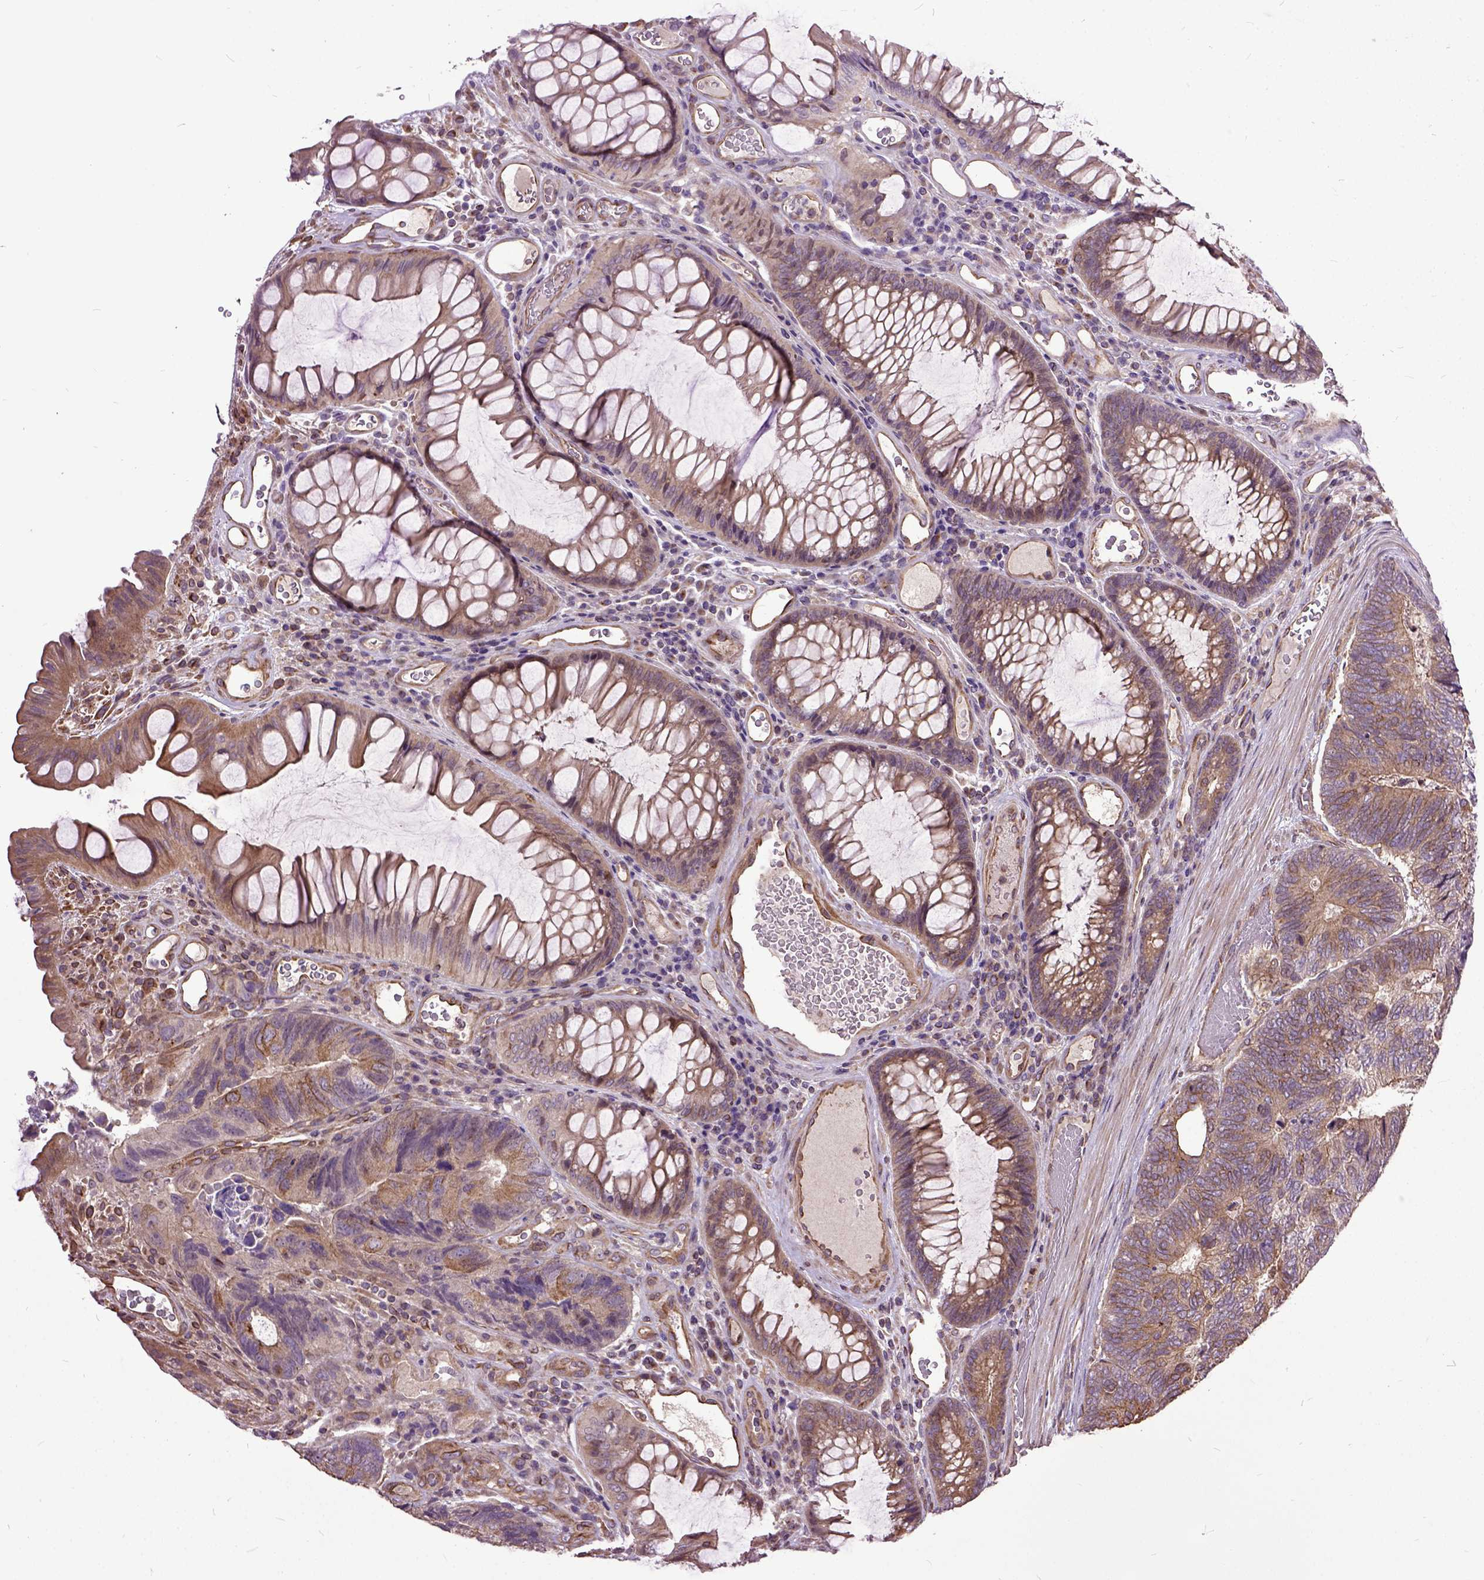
{"staining": {"intensity": "moderate", "quantity": ">75%", "location": "cytoplasmic/membranous"}, "tissue": "colorectal cancer", "cell_type": "Tumor cells", "image_type": "cancer", "snomed": [{"axis": "morphology", "description": "Adenocarcinoma, NOS"}, {"axis": "topography", "description": "Colon"}], "caption": "This photomicrograph reveals colorectal adenocarcinoma stained with immunohistochemistry to label a protein in brown. The cytoplasmic/membranous of tumor cells show moderate positivity for the protein. Nuclei are counter-stained blue.", "gene": "AREG", "patient": {"sex": "female", "age": 67}}